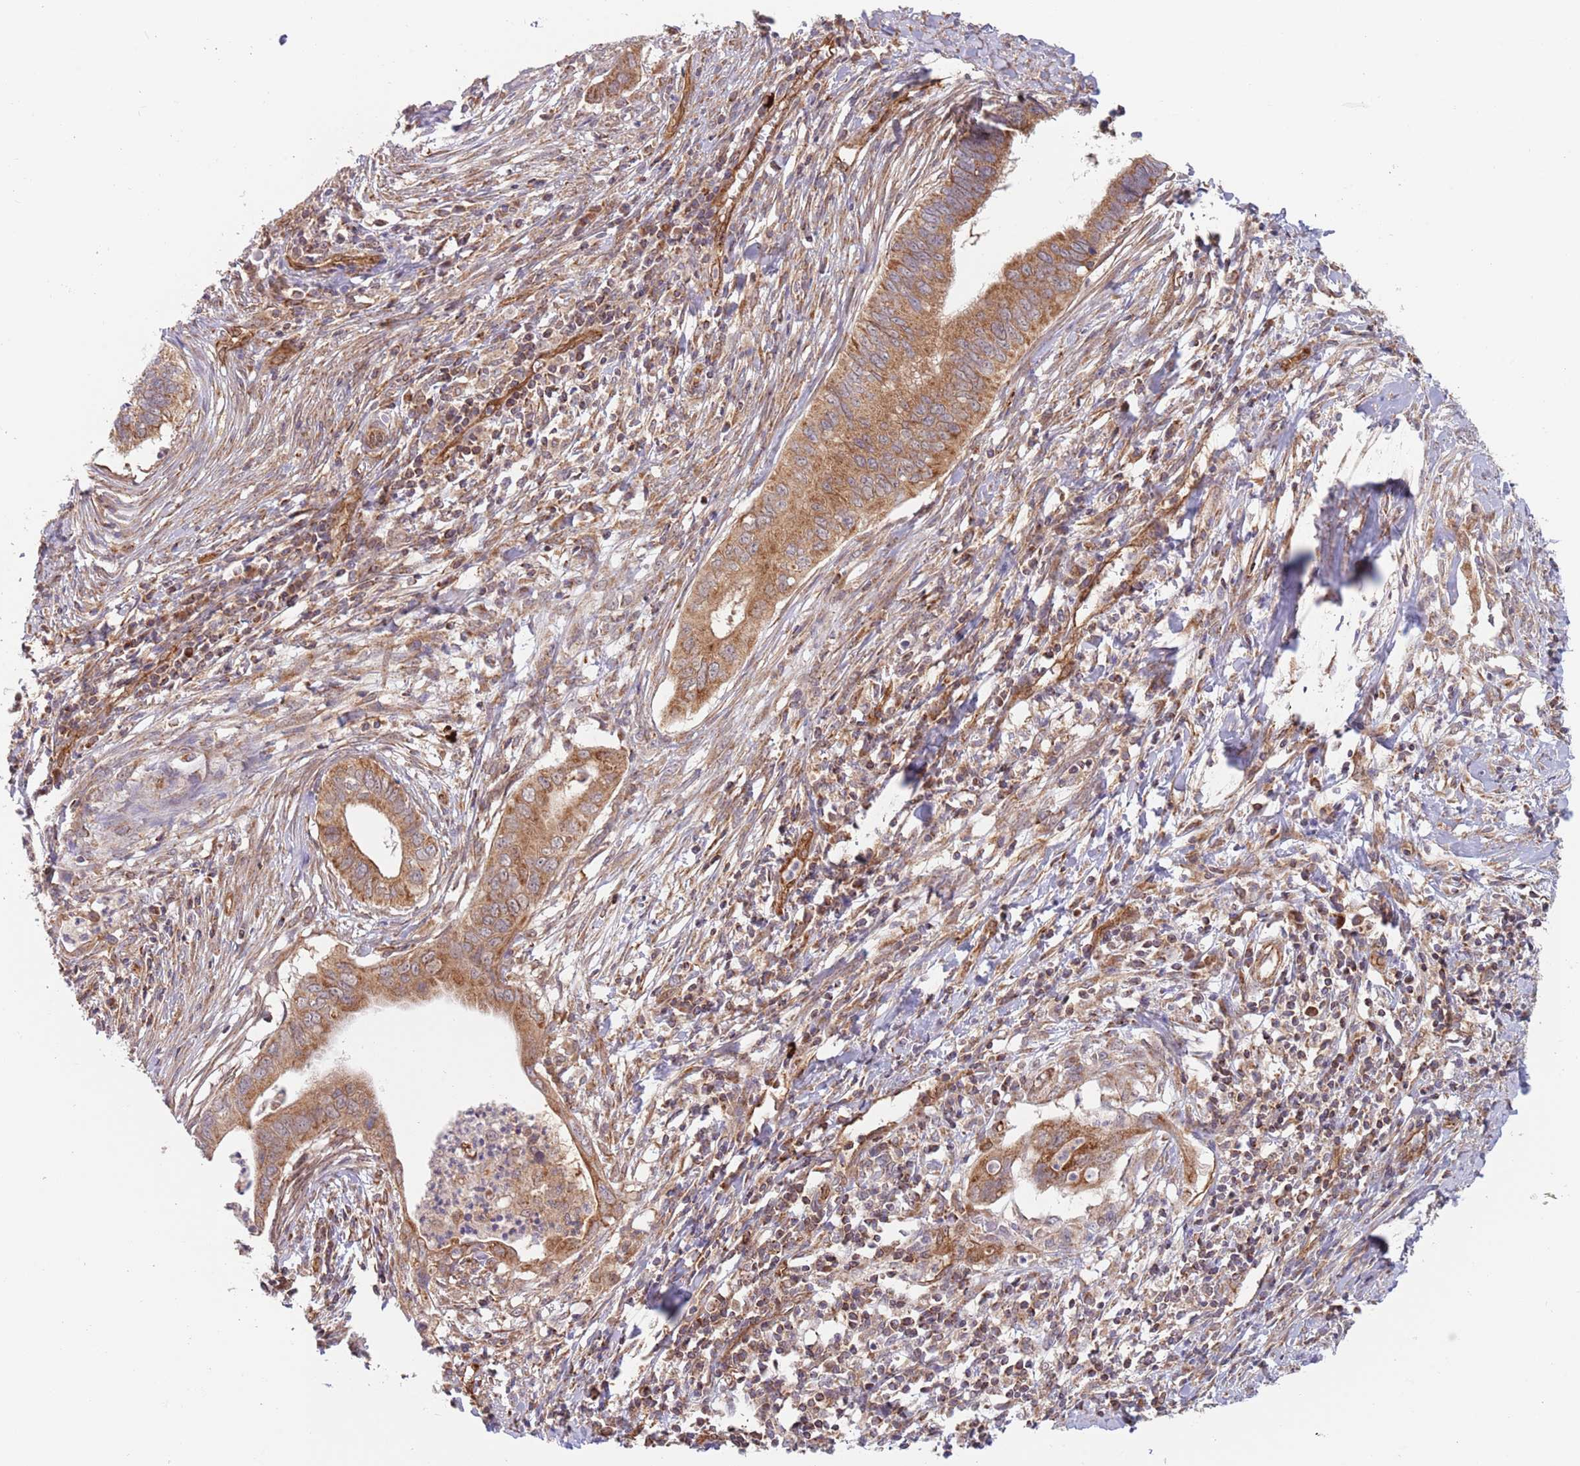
{"staining": {"intensity": "moderate", "quantity": ">75%", "location": "cytoplasmic/membranous"}, "tissue": "cervical cancer", "cell_type": "Tumor cells", "image_type": "cancer", "snomed": [{"axis": "morphology", "description": "Adenocarcinoma, NOS"}, {"axis": "topography", "description": "Cervix"}], "caption": "The immunohistochemical stain highlights moderate cytoplasmic/membranous positivity in tumor cells of cervical cancer (adenocarcinoma) tissue.", "gene": "GUK1", "patient": {"sex": "female", "age": 42}}